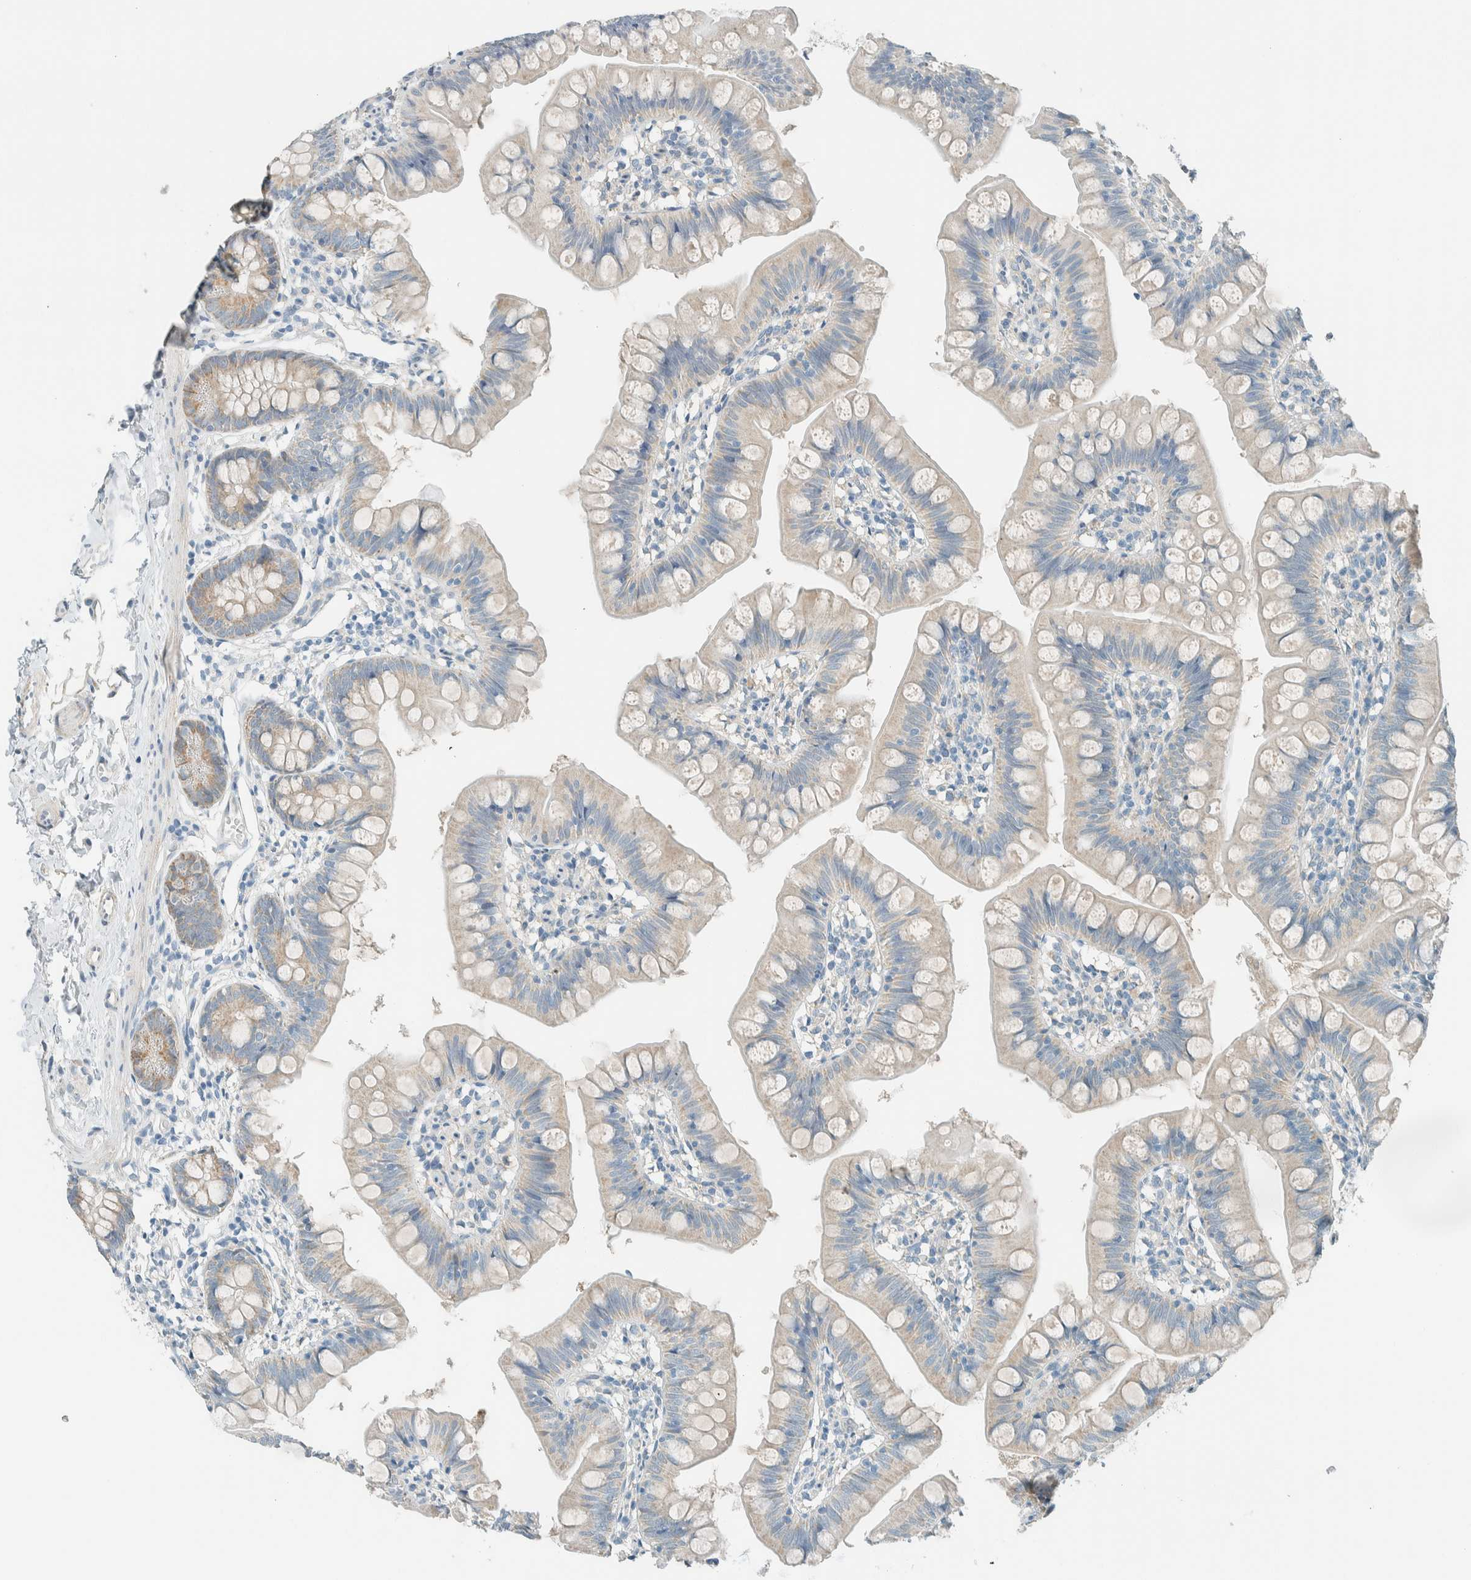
{"staining": {"intensity": "weak", "quantity": "<25%", "location": "cytoplasmic/membranous"}, "tissue": "small intestine", "cell_type": "Glandular cells", "image_type": "normal", "snomed": [{"axis": "morphology", "description": "Normal tissue, NOS"}, {"axis": "topography", "description": "Small intestine"}], "caption": "IHC photomicrograph of benign small intestine: human small intestine stained with DAB (3,3'-diaminobenzidine) exhibits no significant protein expression in glandular cells.", "gene": "ALDH7A1", "patient": {"sex": "male", "age": 7}}